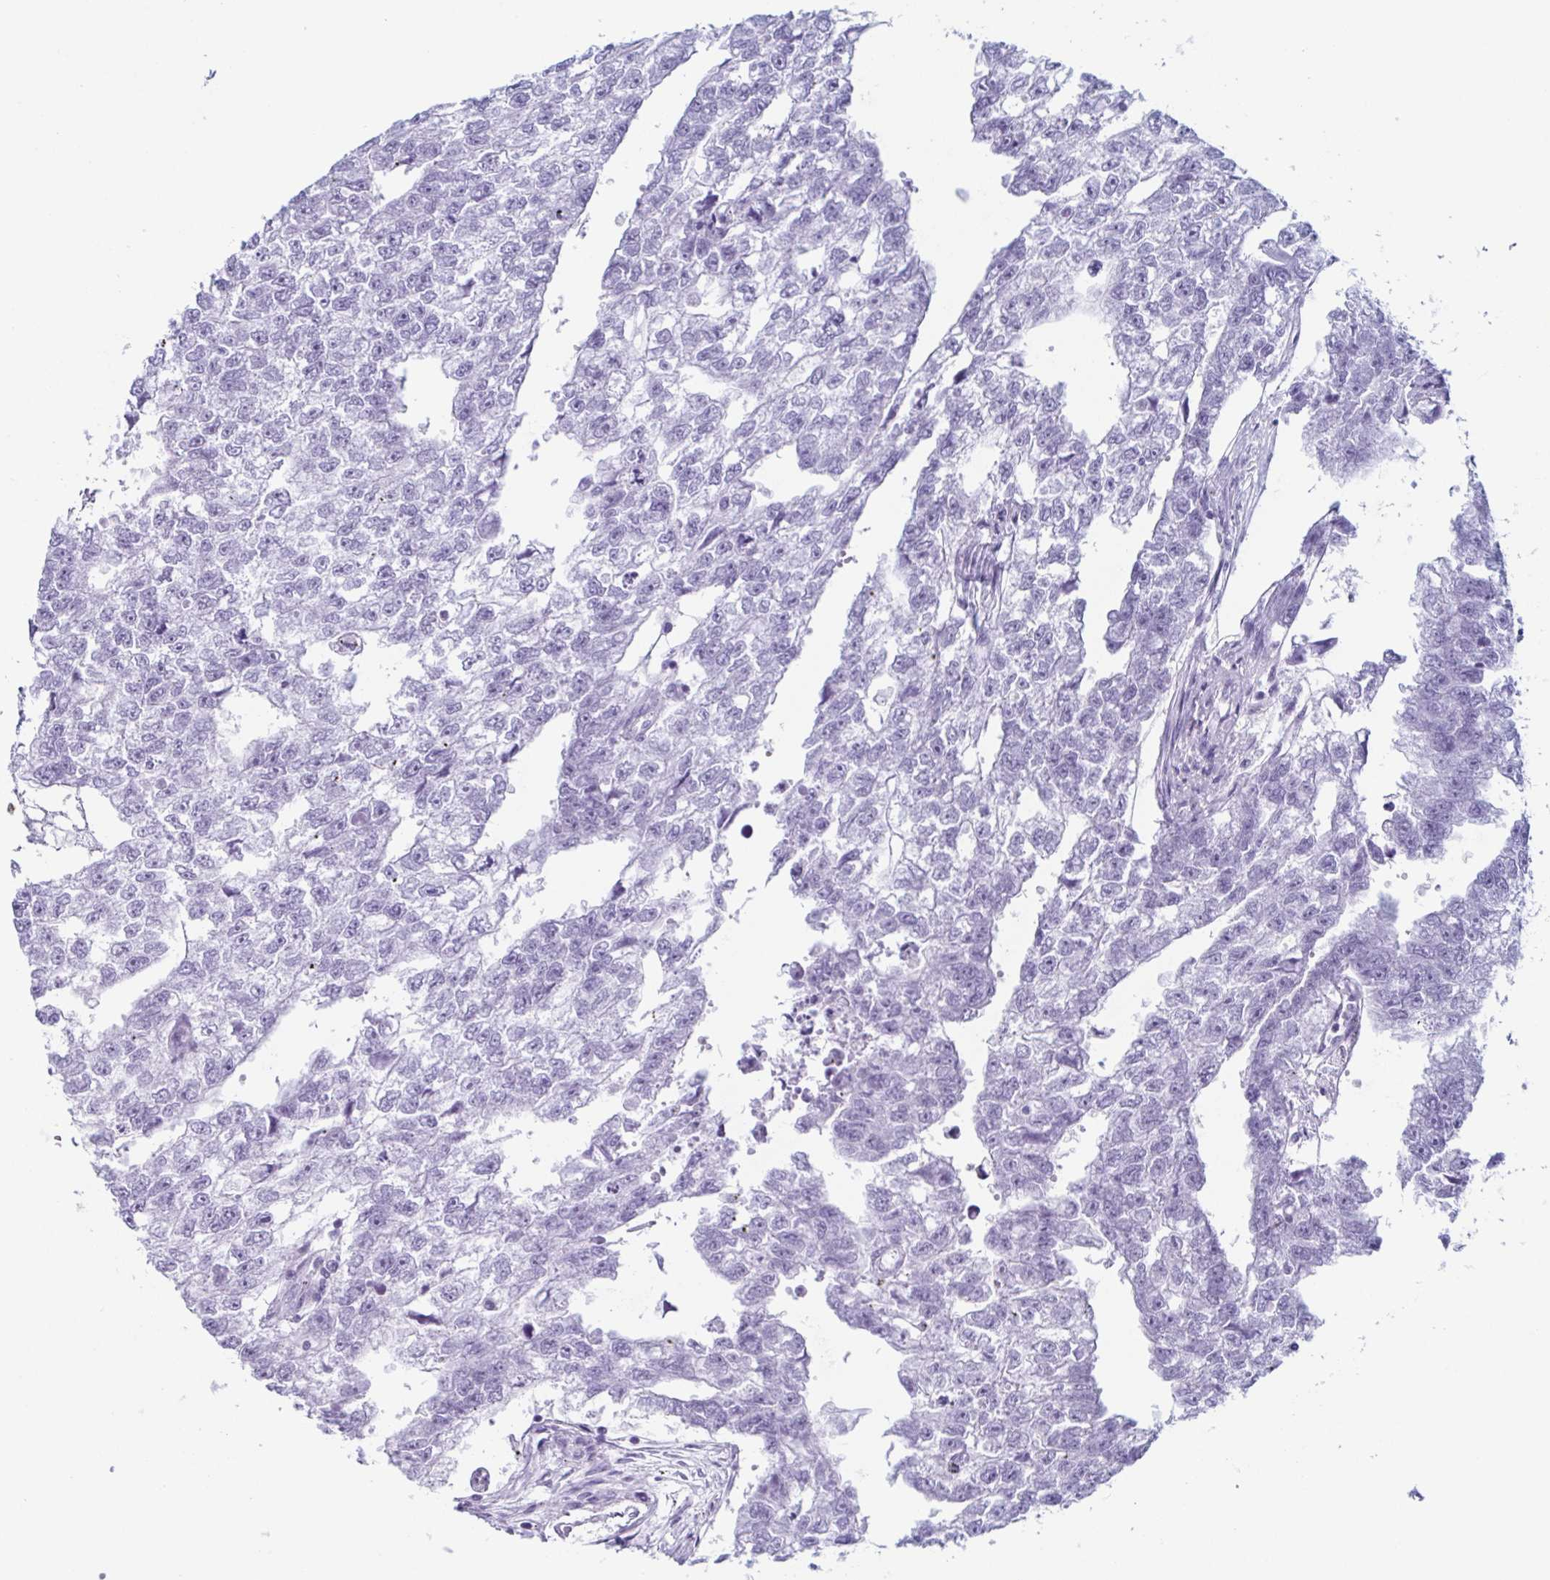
{"staining": {"intensity": "negative", "quantity": "none", "location": "none"}, "tissue": "testis cancer", "cell_type": "Tumor cells", "image_type": "cancer", "snomed": [{"axis": "morphology", "description": "Carcinoma, Embryonal, NOS"}, {"axis": "morphology", "description": "Teratoma, malignant, NOS"}, {"axis": "topography", "description": "Testis"}], "caption": "A high-resolution micrograph shows immunohistochemistry (IHC) staining of testis embryonal carcinoma, which shows no significant staining in tumor cells.", "gene": "ENKUR", "patient": {"sex": "male", "age": 44}}